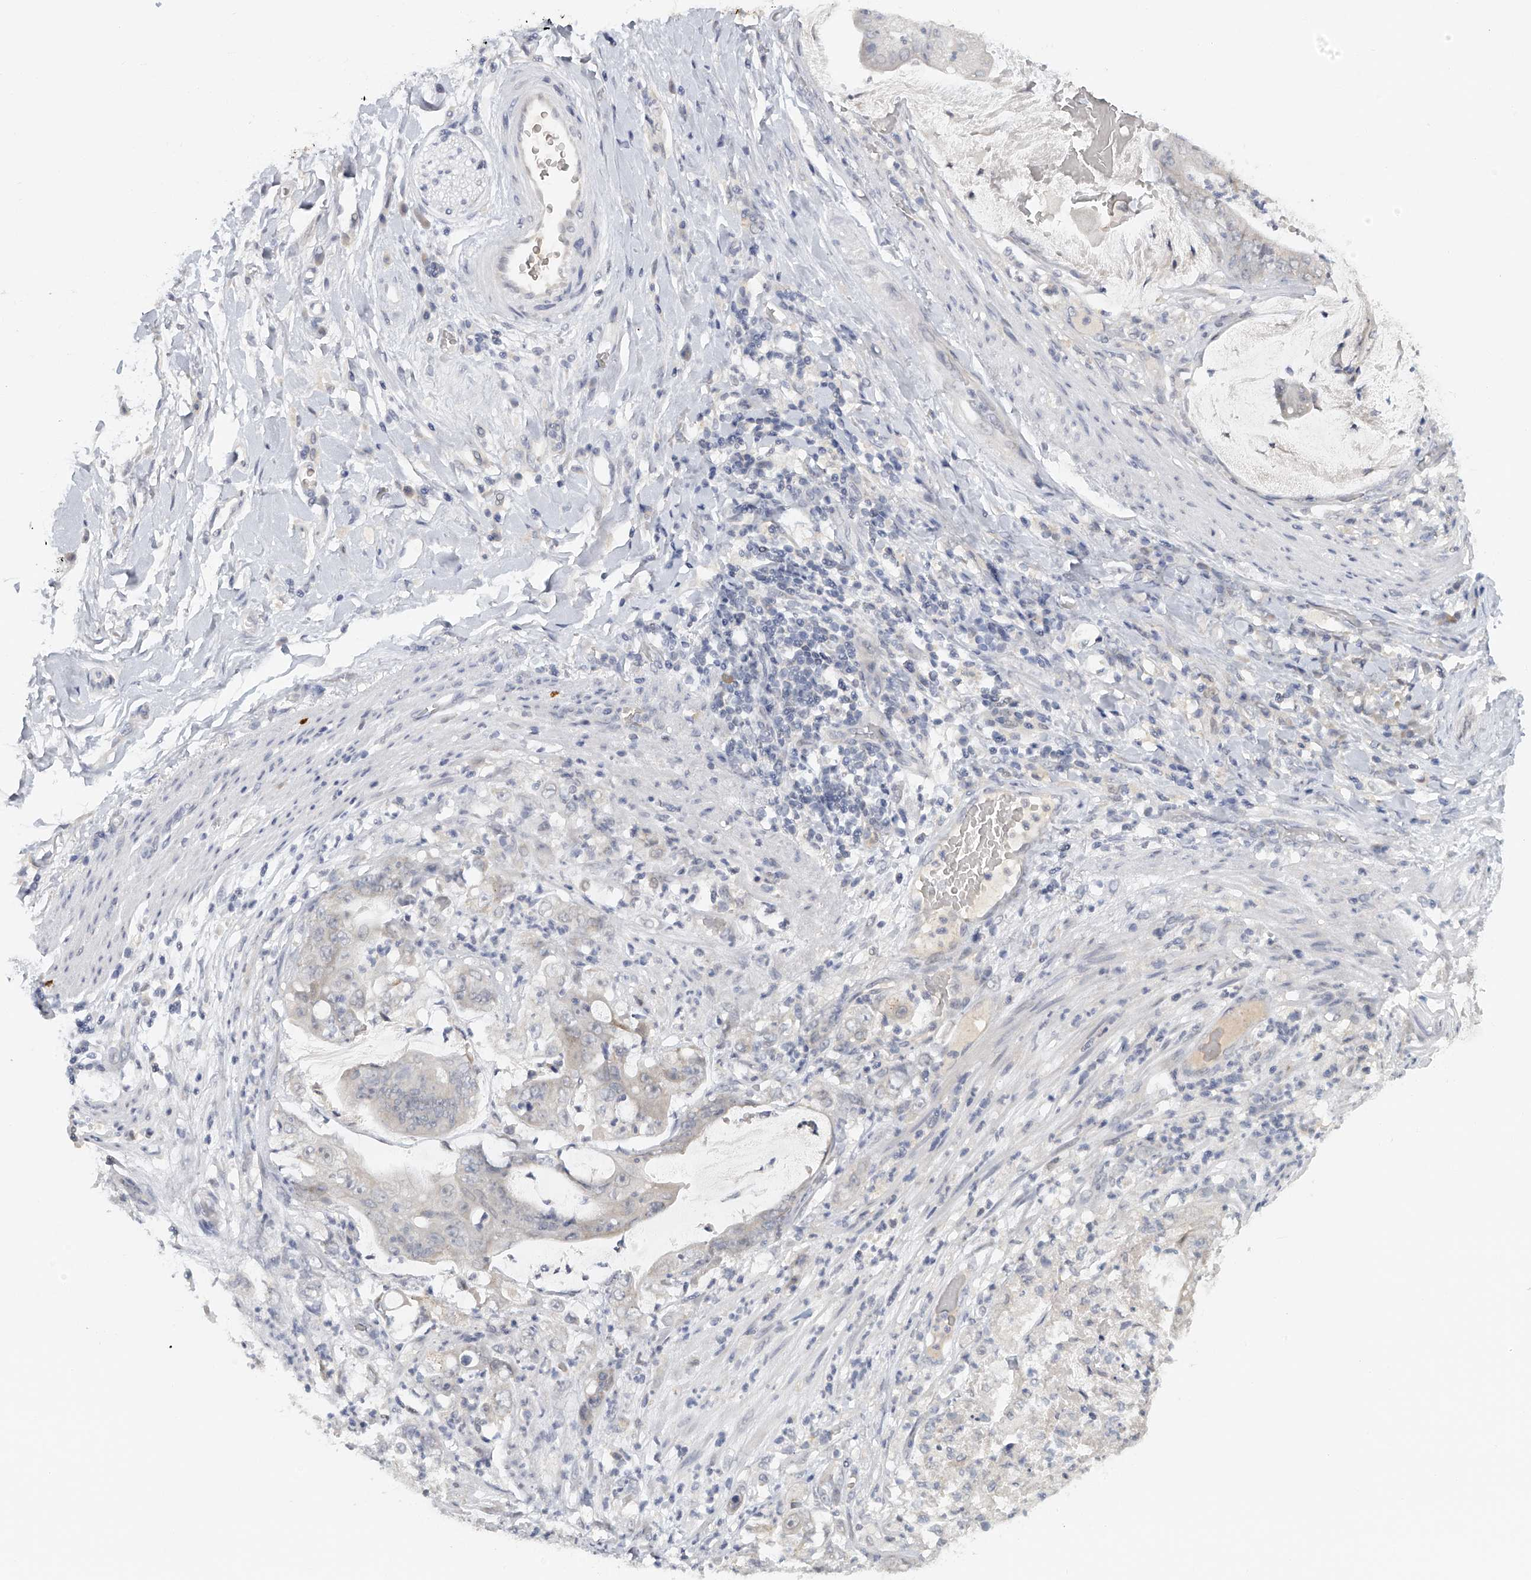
{"staining": {"intensity": "negative", "quantity": "none", "location": "none"}, "tissue": "stomach cancer", "cell_type": "Tumor cells", "image_type": "cancer", "snomed": [{"axis": "morphology", "description": "Adenocarcinoma, NOS"}, {"axis": "topography", "description": "Stomach"}], "caption": "IHC of human adenocarcinoma (stomach) demonstrates no positivity in tumor cells.", "gene": "DDX43", "patient": {"sex": "female", "age": 73}}